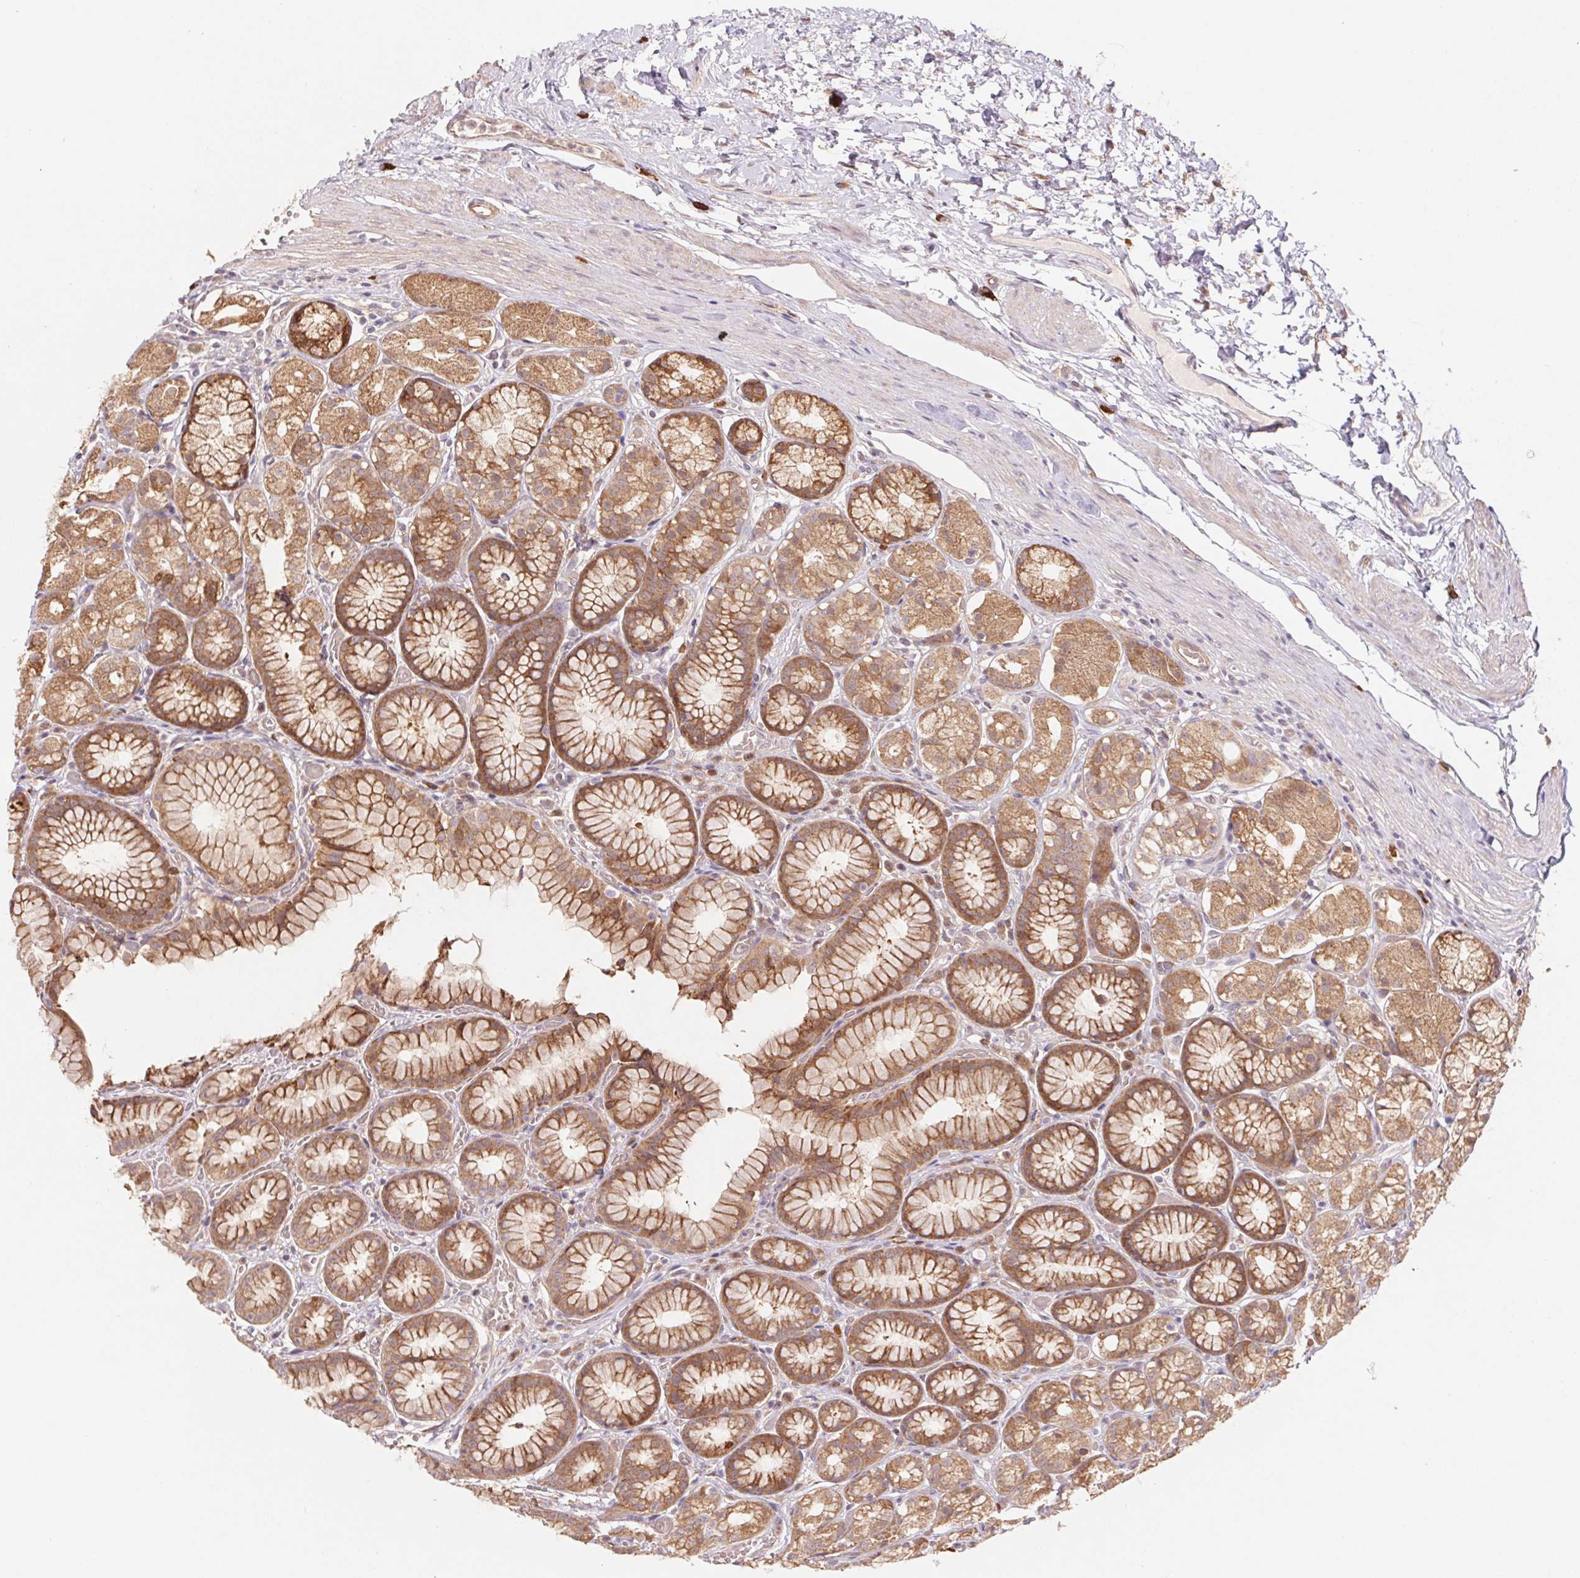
{"staining": {"intensity": "moderate", "quantity": ">75%", "location": "cytoplasmic/membranous"}, "tissue": "stomach", "cell_type": "Glandular cells", "image_type": "normal", "snomed": [{"axis": "morphology", "description": "Normal tissue, NOS"}, {"axis": "topography", "description": "Stomach"}], "caption": "Approximately >75% of glandular cells in unremarkable human stomach reveal moderate cytoplasmic/membranous protein staining as visualized by brown immunohistochemical staining.", "gene": "RRM1", "patient": {"sex": "male", "age": 70}}